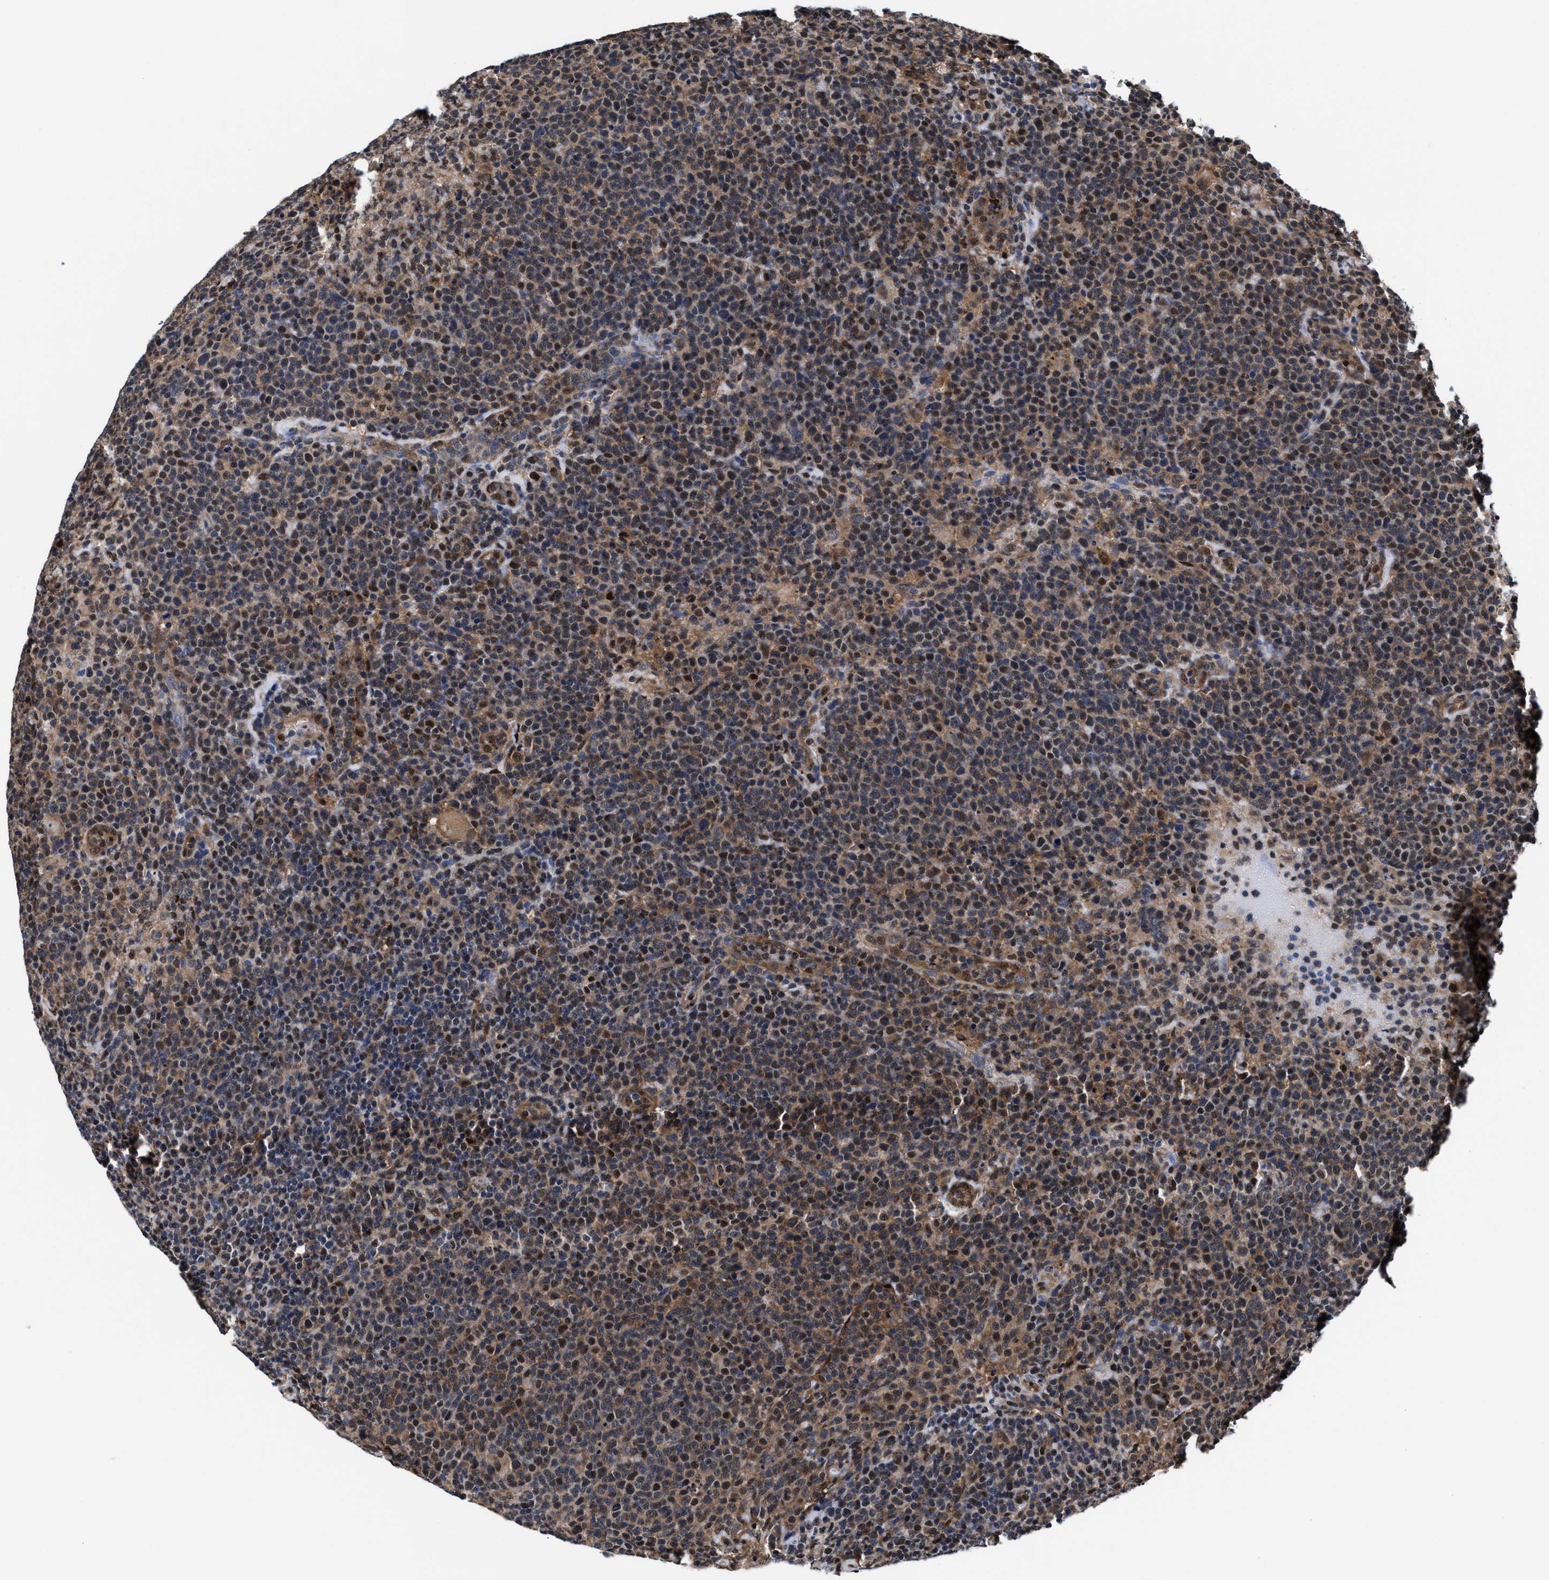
{"staining": {"intensity": "moderate", "quantity": "25%-75%", "location": "cytoplasmic/membranous,nuclear"}, "tissue": "lymphoma", "cell_type": "Tumor cells", "image_type": "cancer", "snomed": [{"axis": "morphology", "description": "Malignant lymphoma, non-Hodgkin's type, High grade"}, {"axis": "topography", "description": "Lymph node"}], "caption": "Moderate cytoplasmic/membranous and nuclear staining is seen in about 25%-75% of tumor cells in malignant lymphoma, non-Hodgkin's type (high-grade).", "gene": "ACLY", "patient": {"sex": "male", "age": 61}}